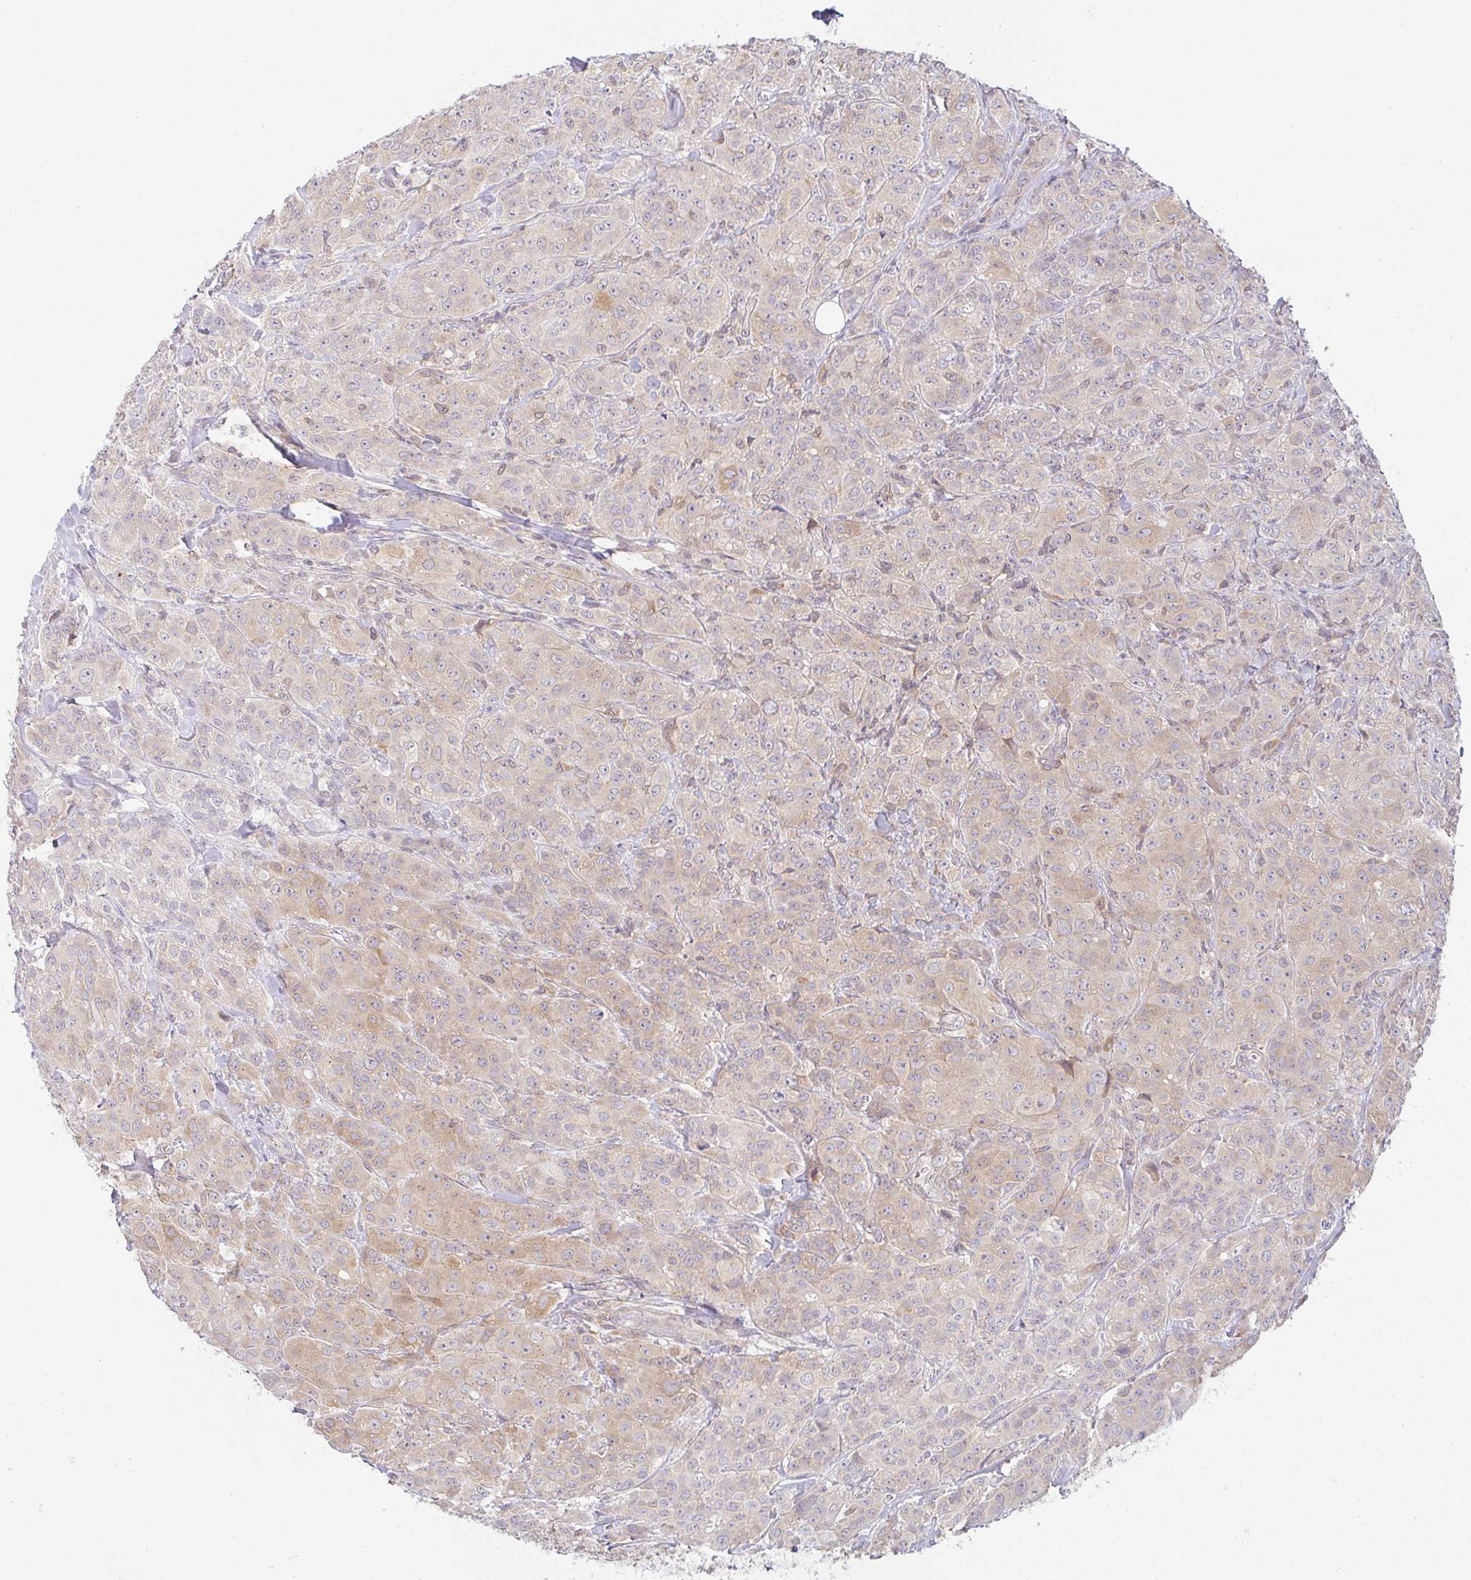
{"staining": {"intensity": "weak", "quantity": "25%-75%", "location": "cytoplasmic/membranous"}, "tissue": "breast cancer", "cell_type": "Tumor cells", "image_type": "cancer", "snomed": [{"axis": "morphology", "description": "Normal tissue, NOS"}, {"axis": "morphology", "description": "Duct carcinoma"}, {"axis": "topography", "description": "Breast"}], "caption": "High-power microscopy captured an immunohistochemistry micrograph of breast infiltrating ductal carcinoma, revealing weak cytoplasmic/membranous positivity in approximately 25%-75% of tumor cells.", "gene": "DERL2", "patient": {"sex": "female", "age": 43}}